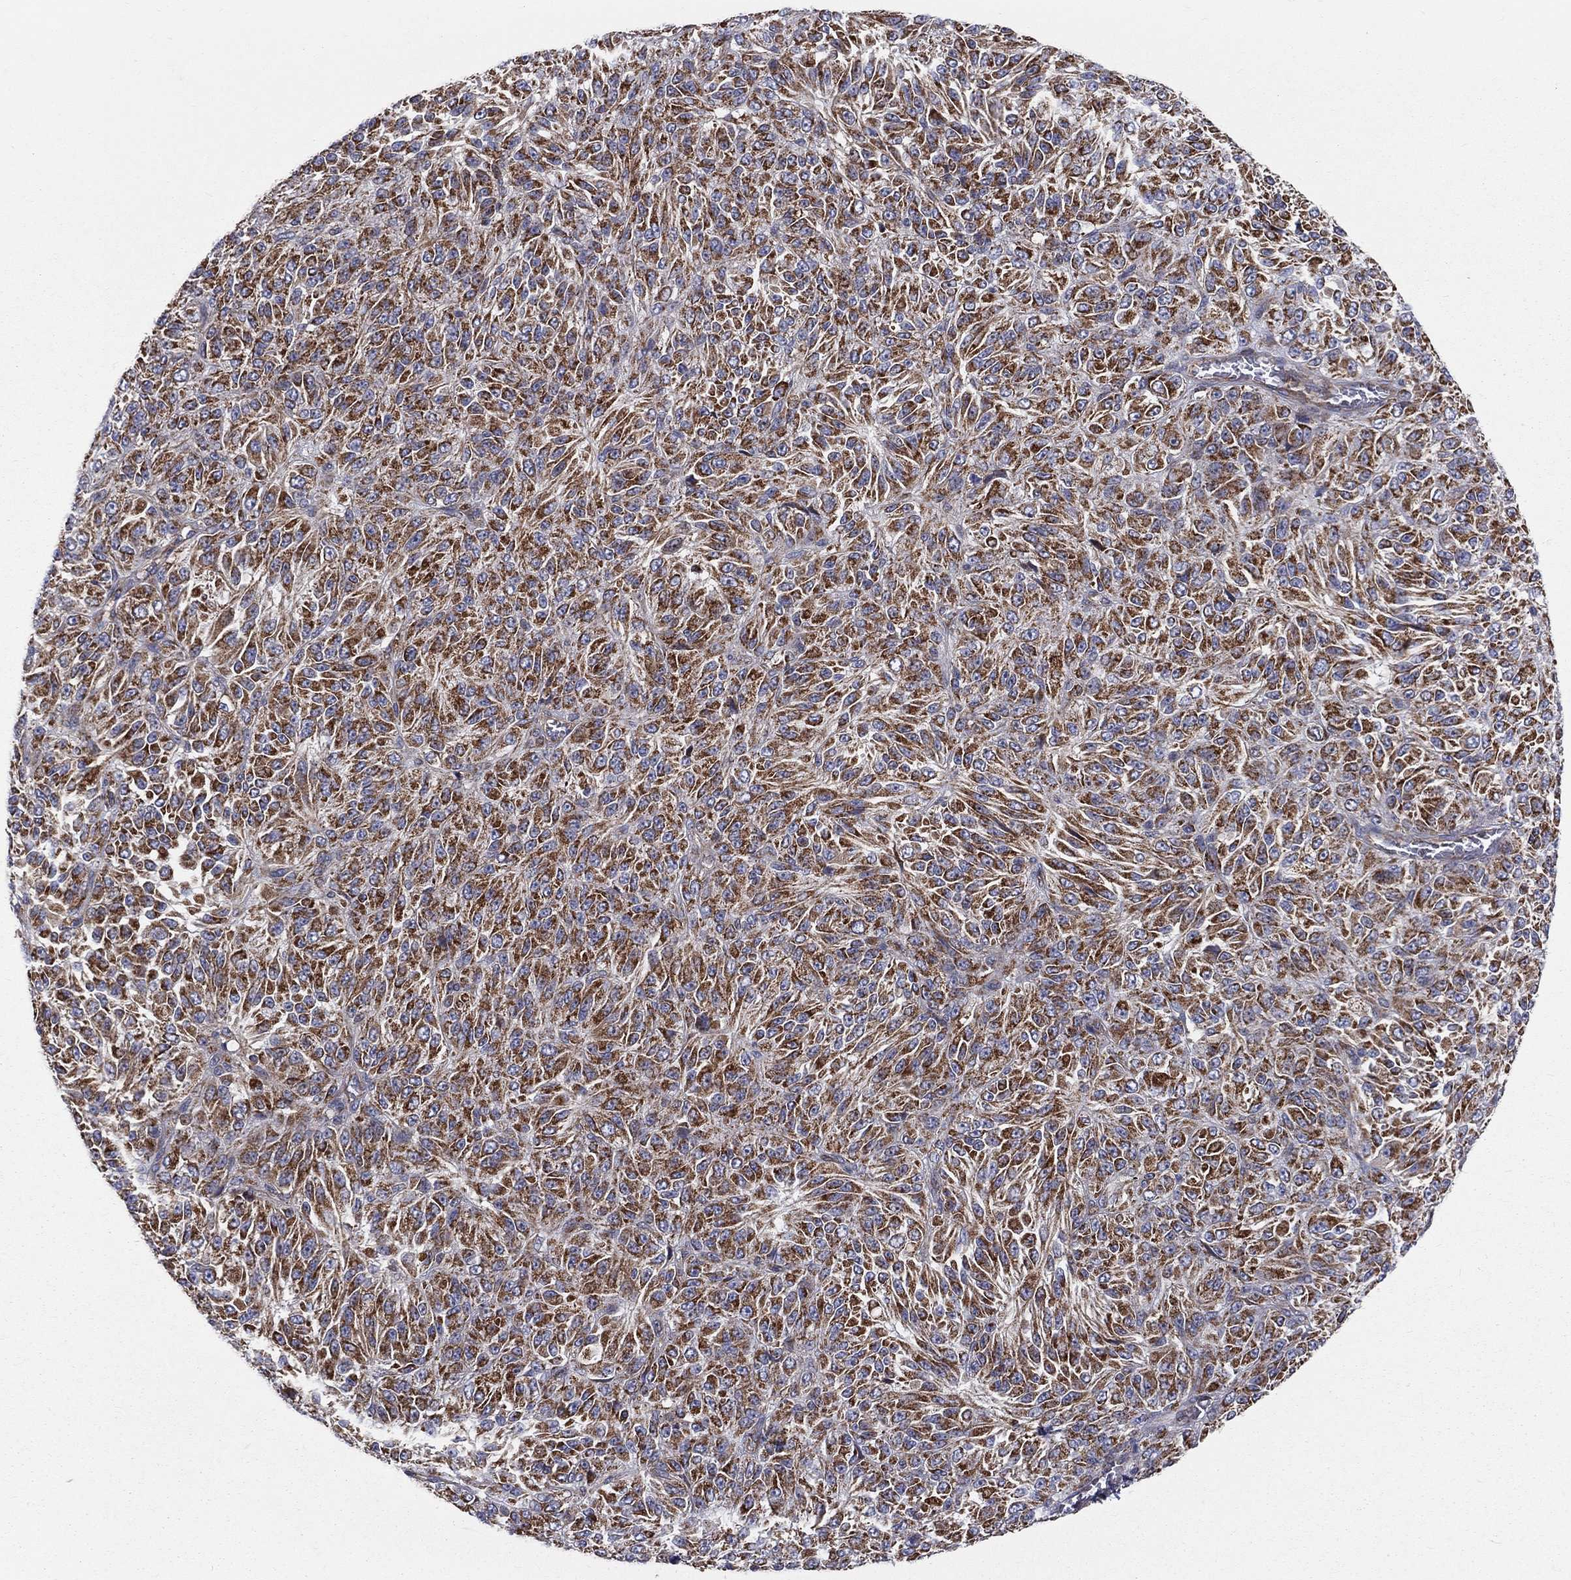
{"staining": {"intensity": "strong", "quantity": ">75%", "location": "cytoplasmic/membranous"}, "tissue": "melanoma", "cell_type": "Tumor cells", "image_type": "cancer", "snomed": [{"axis": "morphology", "description": "Malignant melanoma, Metastatic site"}, {"axis": "topography", "description": "Brain"}], "caption": "Protein staining of malignant melanoma (metastatic site) tissue demonstrates strong cytoplasmic/membranous positivity in about >75% of tumor cells. The protein of interest is shown in brown color, while the nuclei are stained blue.", "gene": "MIX23", "patient": {"sex": "female", "age": 56}}